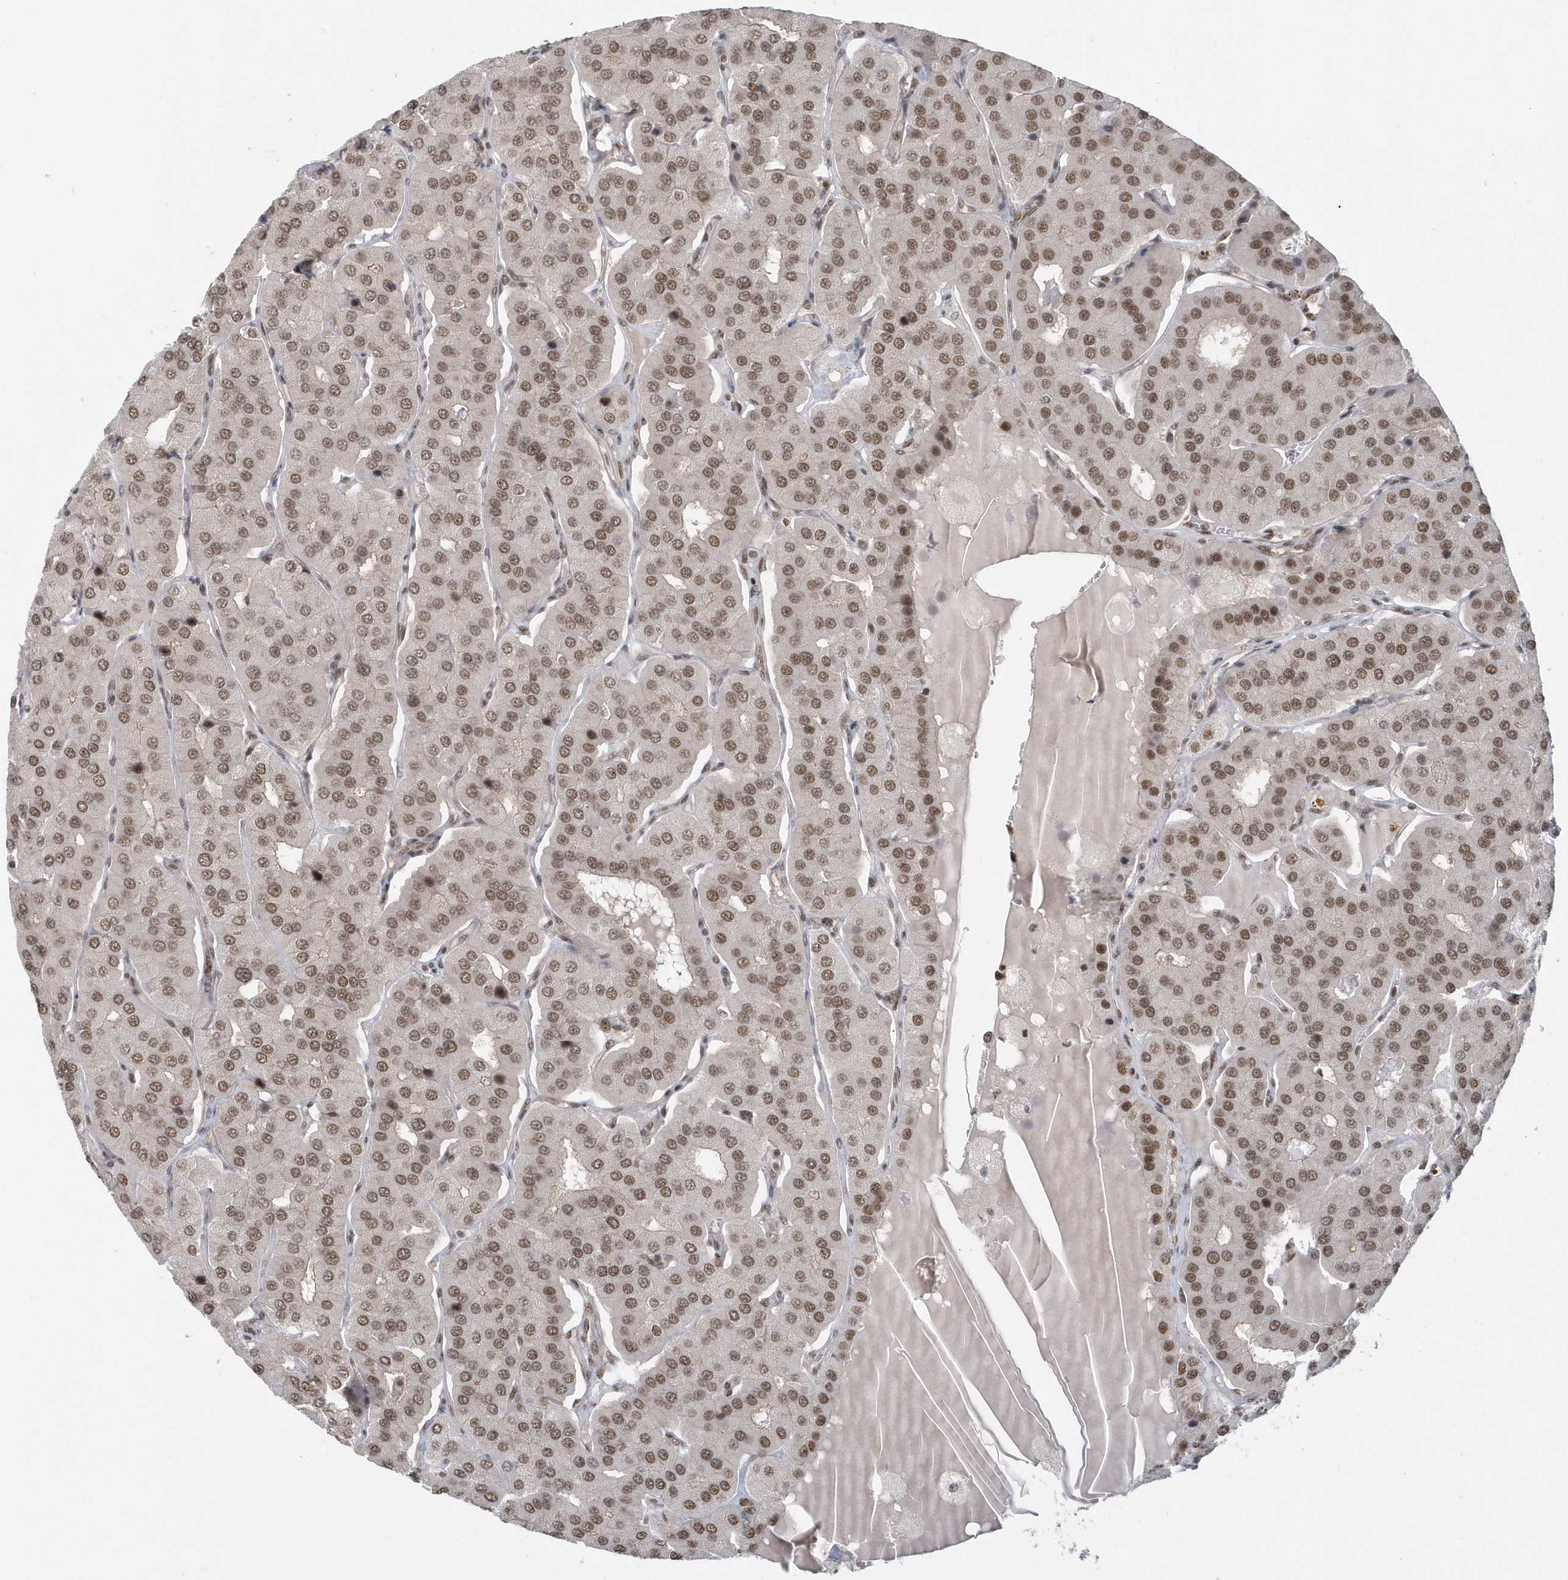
{"staining": {"intensity": "moderate", "quantity": ">75%", "location": "nuclear"}, "tissue": "parathyroid gland", "cell_type": "Glandular cells", "image_type": "normal", "snomed": [{"axis": "morphology", "description": "Normal tissue, NOS"}, {"axis": "morphology", "description": "Adenoma, NOS"}, {"axis": "topography", "description": "Parathyroid gland"}], "caption": "An image showing moderate nuclear staining in about >75% of glandular cells in unremarkable parathyroid gland, as visualized by brown immunohistochemical staining.", "gene": "SEPHS1", "patient": {"sex": "female", "age": 86}}